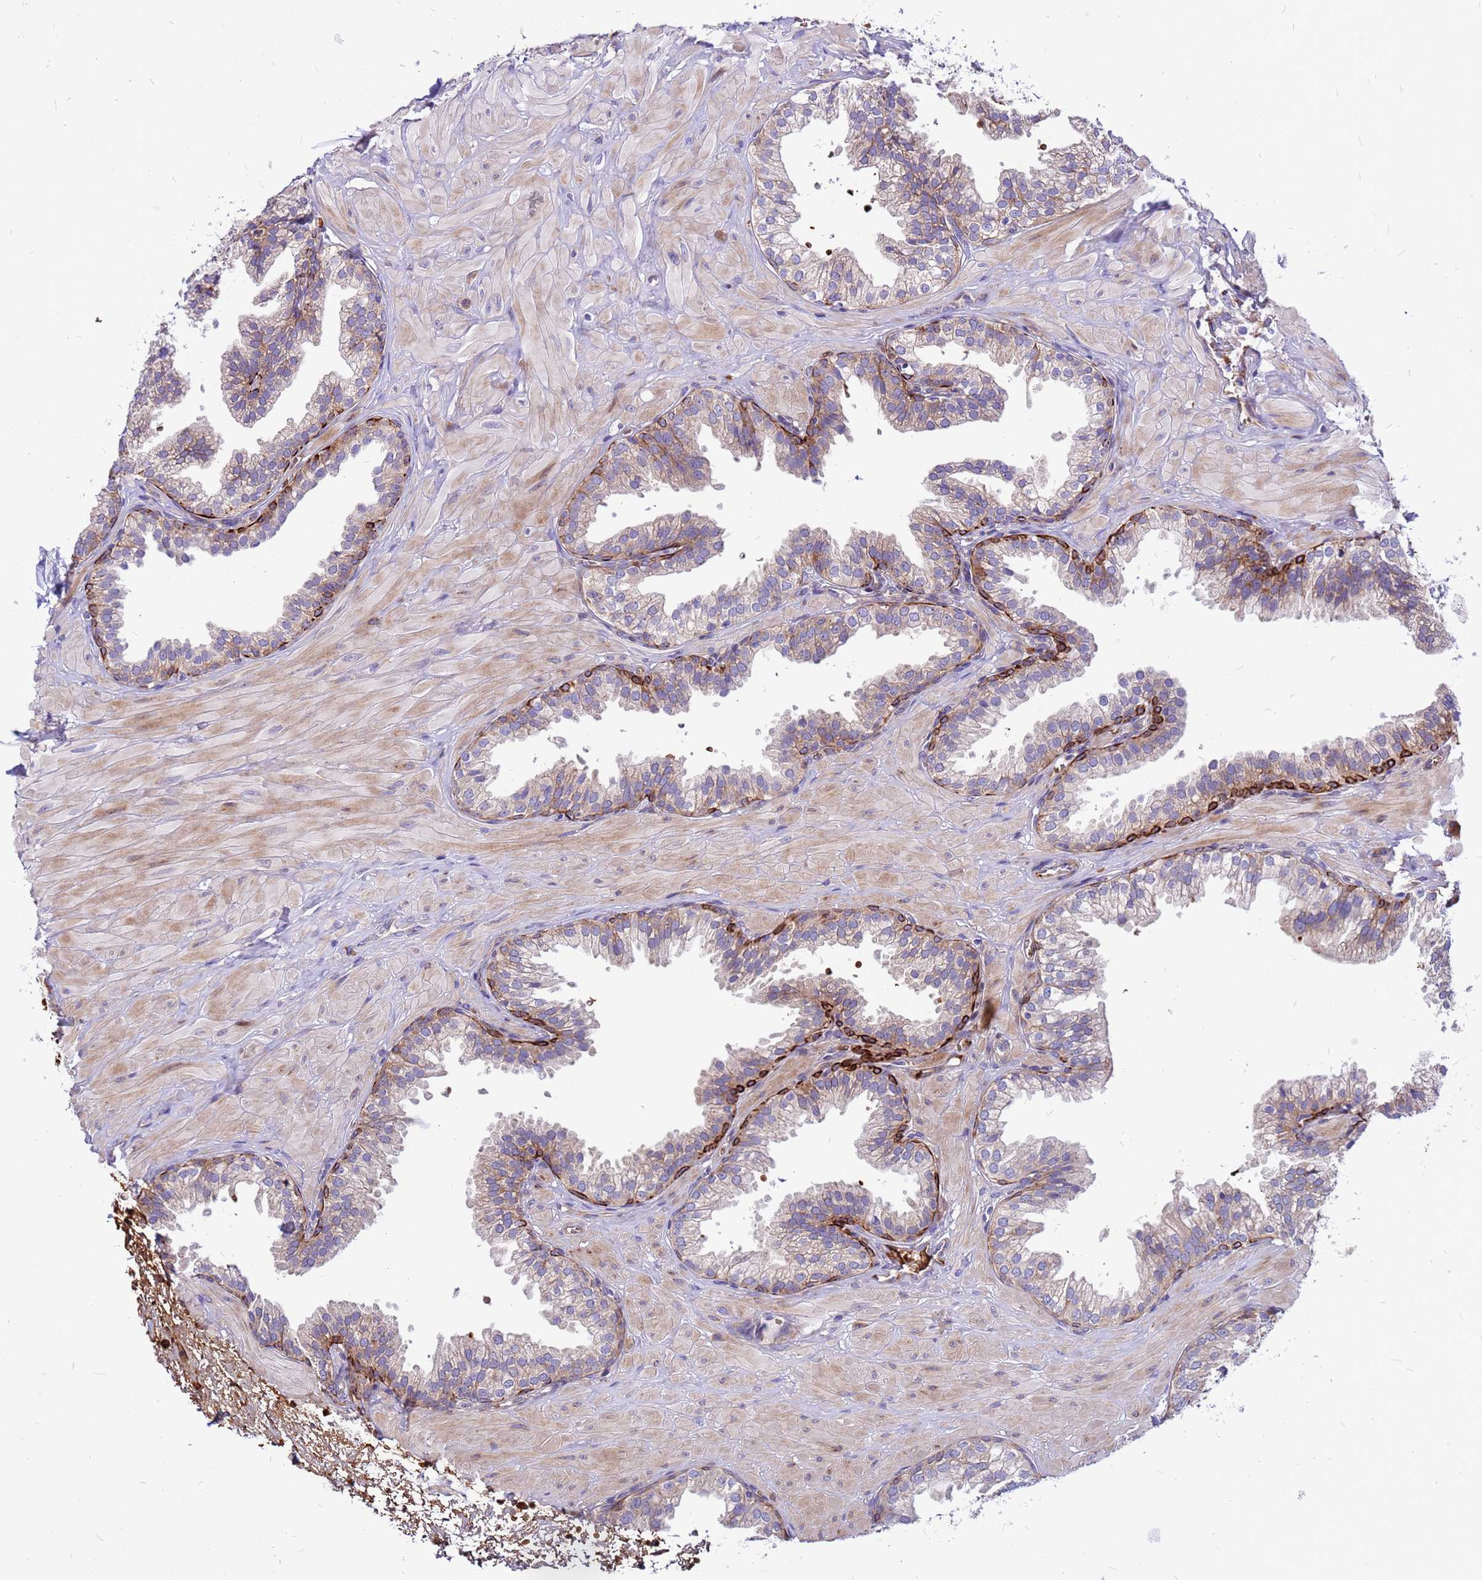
{"staining": {"intensity": "strong", "quantity": "<25%", "location": "cytoplasmic/membranous"}, "tissue": "prostate", "cell_type": "Glandular cells", "image_type": "normal", "snomed": [{"axis": "morphology", "description": "Normal tissue, NOS"}, {"axis": "topography", "description": "Prostate"}, {"axis": "topography", "description": "Peripheral nerve tissue"}], "caption": "DAB immunohistochemical staining of unremarkable prostate demonstrates strong cytoplasmic/membranous protein staining in approximately <25% of glandular cells.", "gene": "ZNF669", "patient": {"sex": "male", "age": 55}}